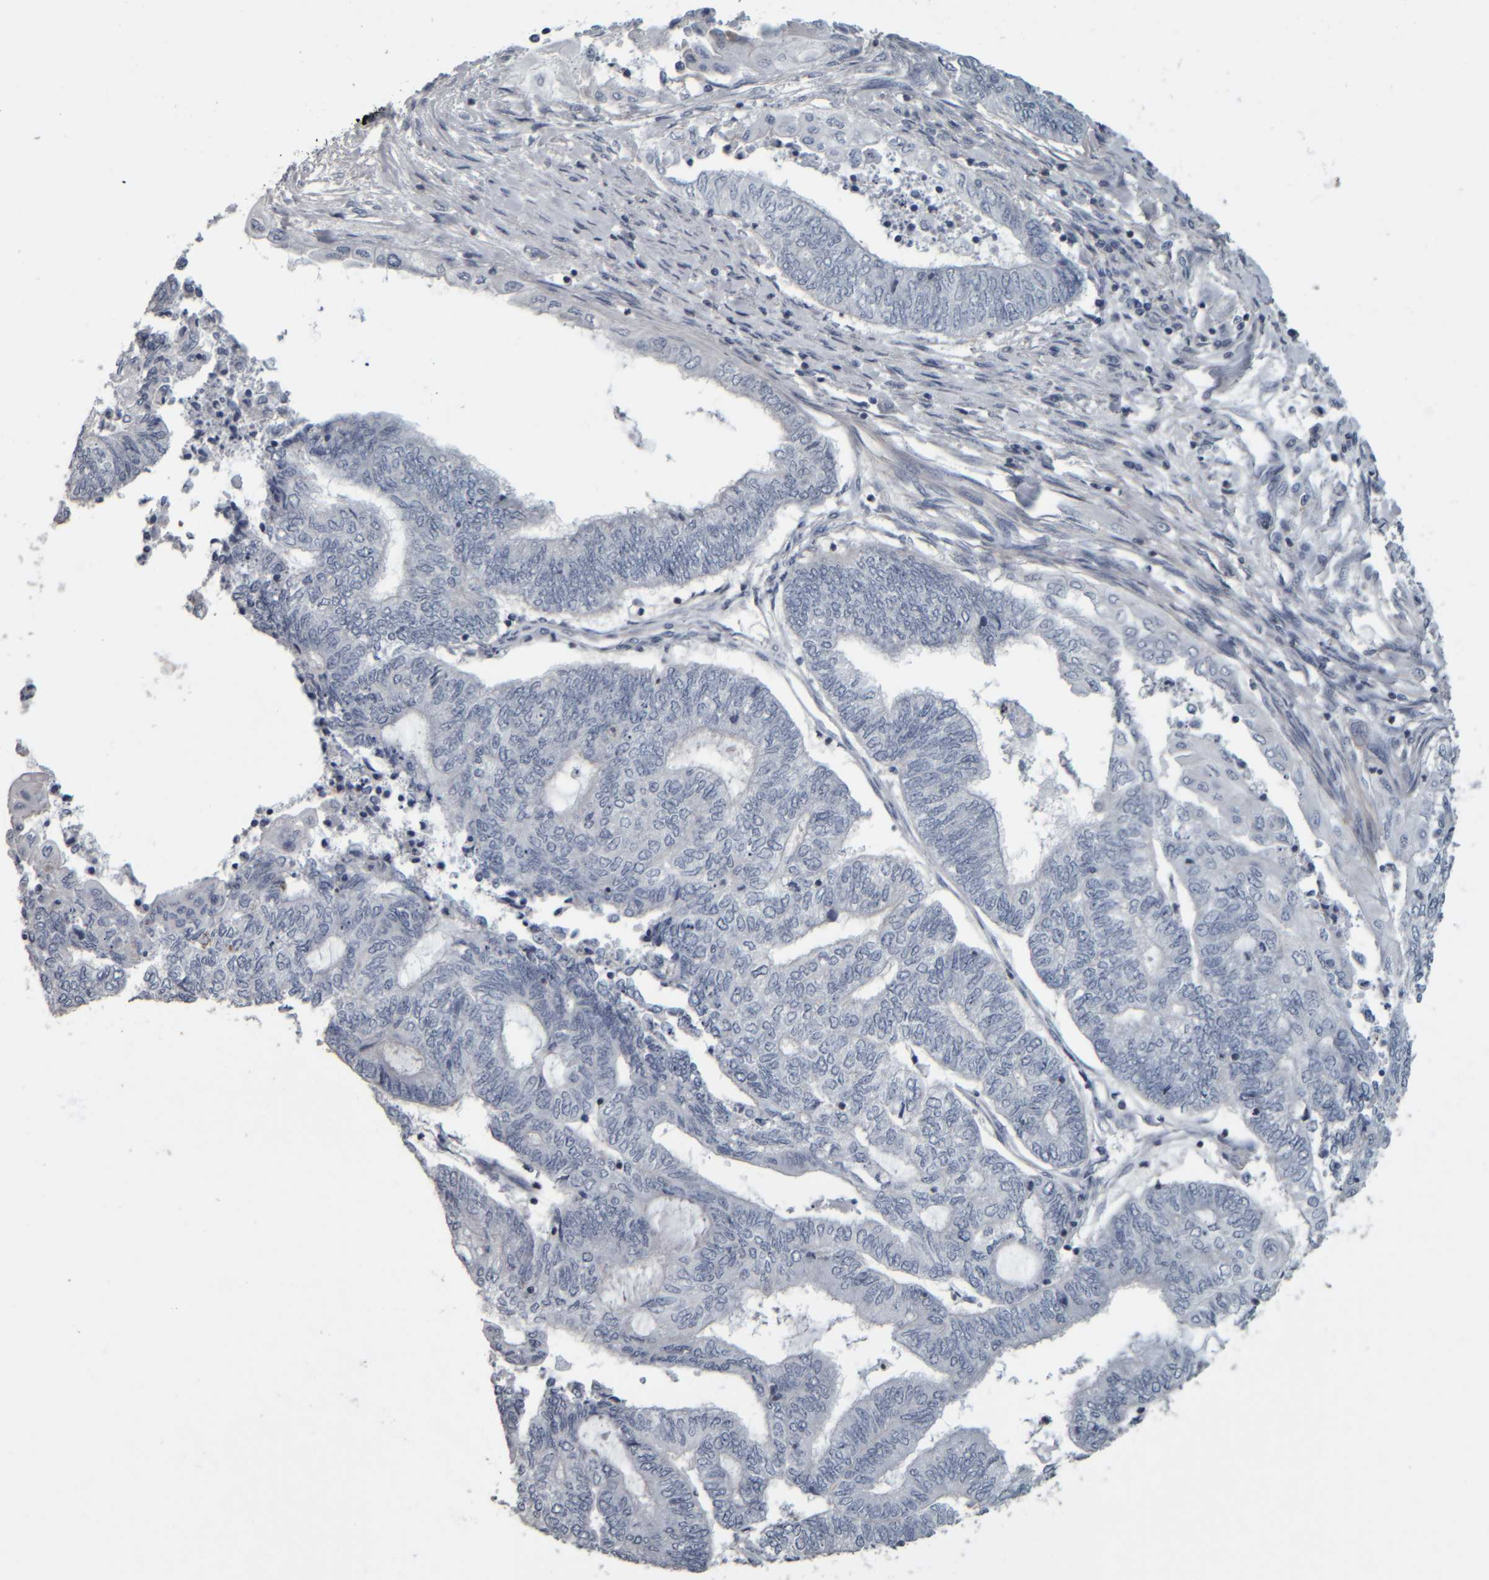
{"staining": {"intensity": "negative", "quantity": "none", "location": "none"}, "tissue": "endometrial cancer", "cell_type": "Tumor cells", "image_type": "cancer", "snomed": [{"axis": "morphology", "description": "Adenocarcinoma, NOS"}, {"axis": "topography", "description": "Uterus"}, {"axis": "topography", "description": "Endometrium"}], "caption": "Immunohistochemical staining of endometrial adenocarcinoma shows no significant expression in tumor cells. (IHC, brightfield microscopy, high magnification).", "gene": "CAVIN4", "patient": {"sex": "female", "age": 70}}